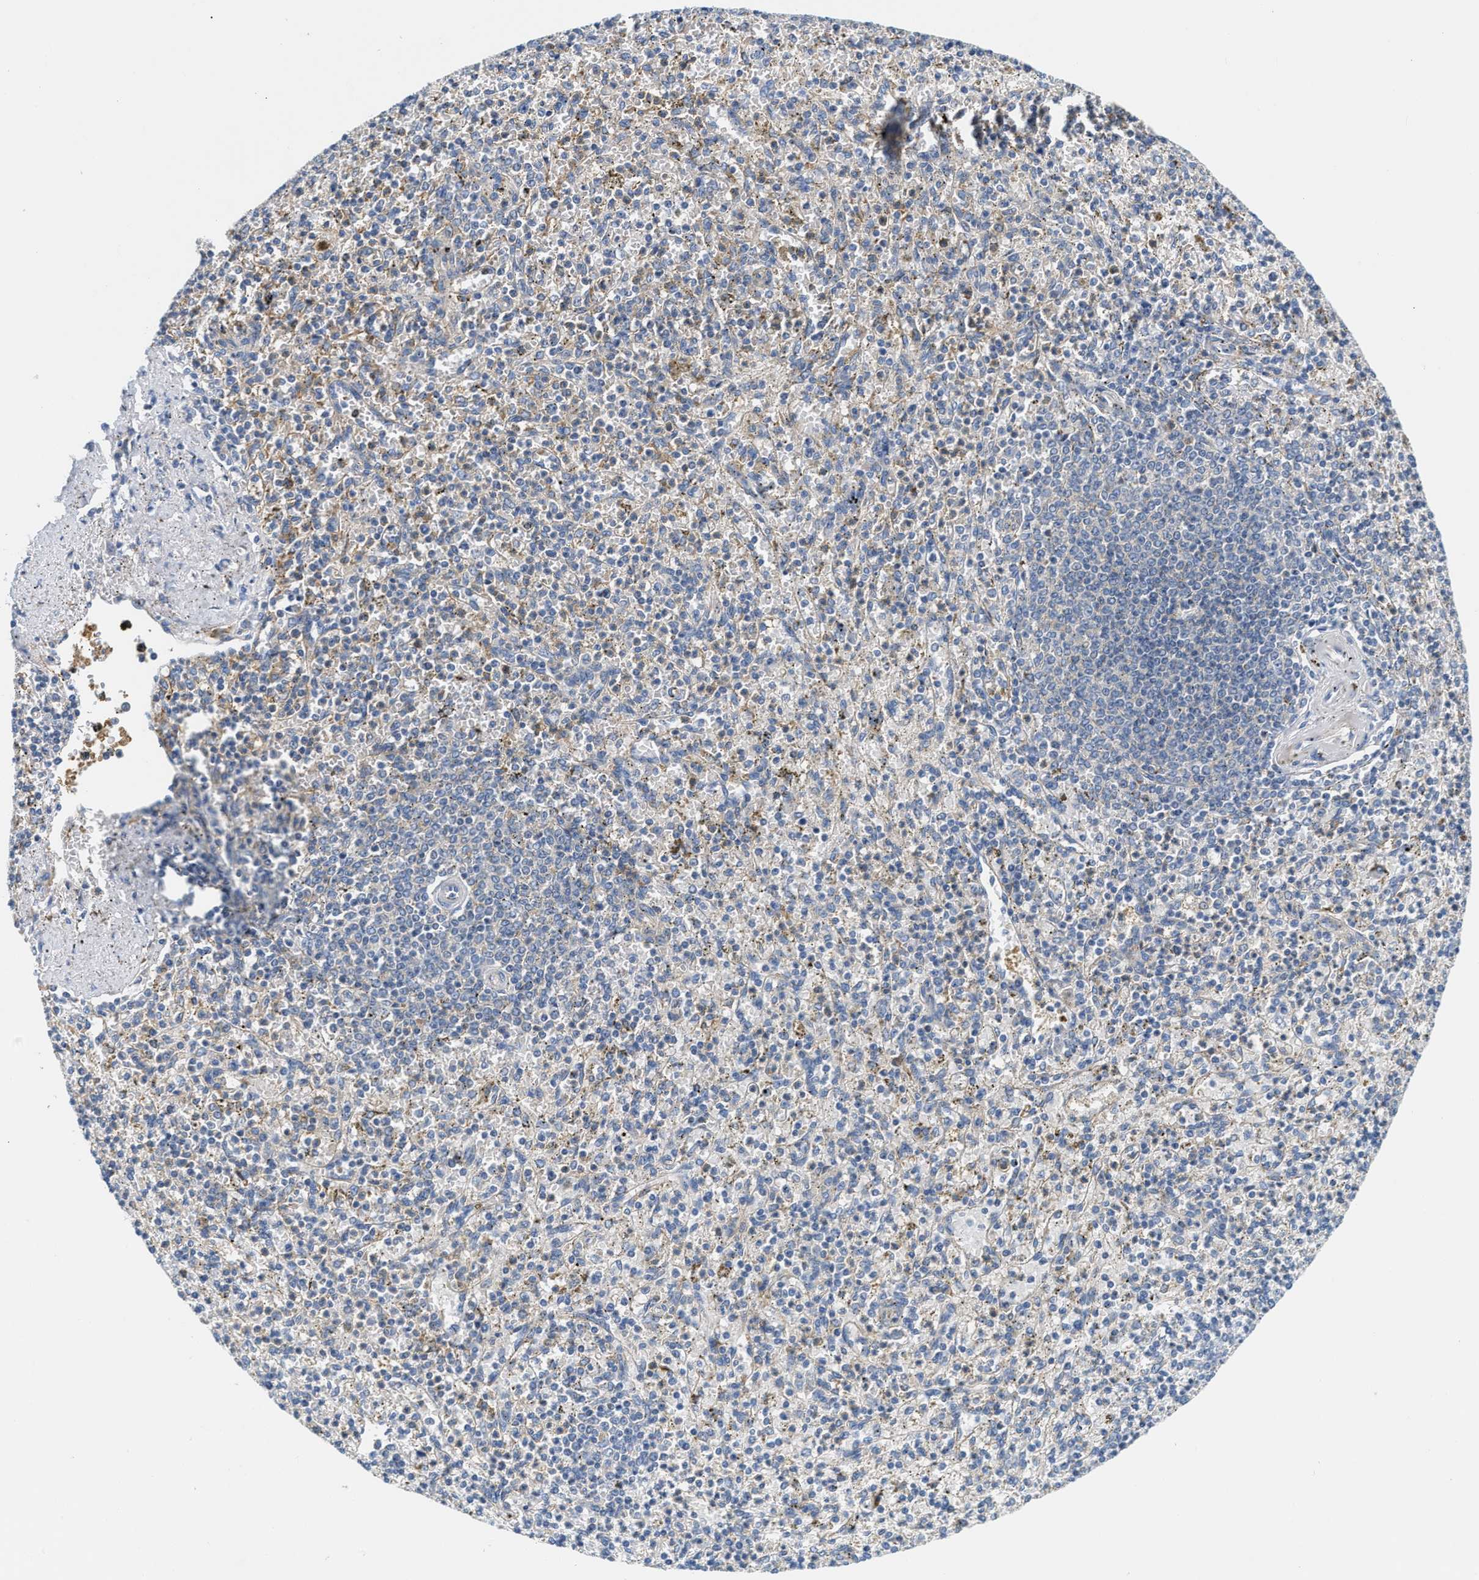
{"staining": {"intensity": "weak", "quantity": "<25%", "location": "cytoplasmic/membranous"}, "tissue": "spleen", "cell_type": "Cells in red pulp", "image_type": "normal", "snomed": [{"axis": "morphology", "description": "Normal tissue, NOS"}, {"axis": "topography", "description": "Spleen"}], "caption": "Immunohistochemical staining of normal human spleen exhibits no significant positivity in cells in red pulp.", "gene": "NSUN7", "patient": {"sex": "male", "age": 72}}